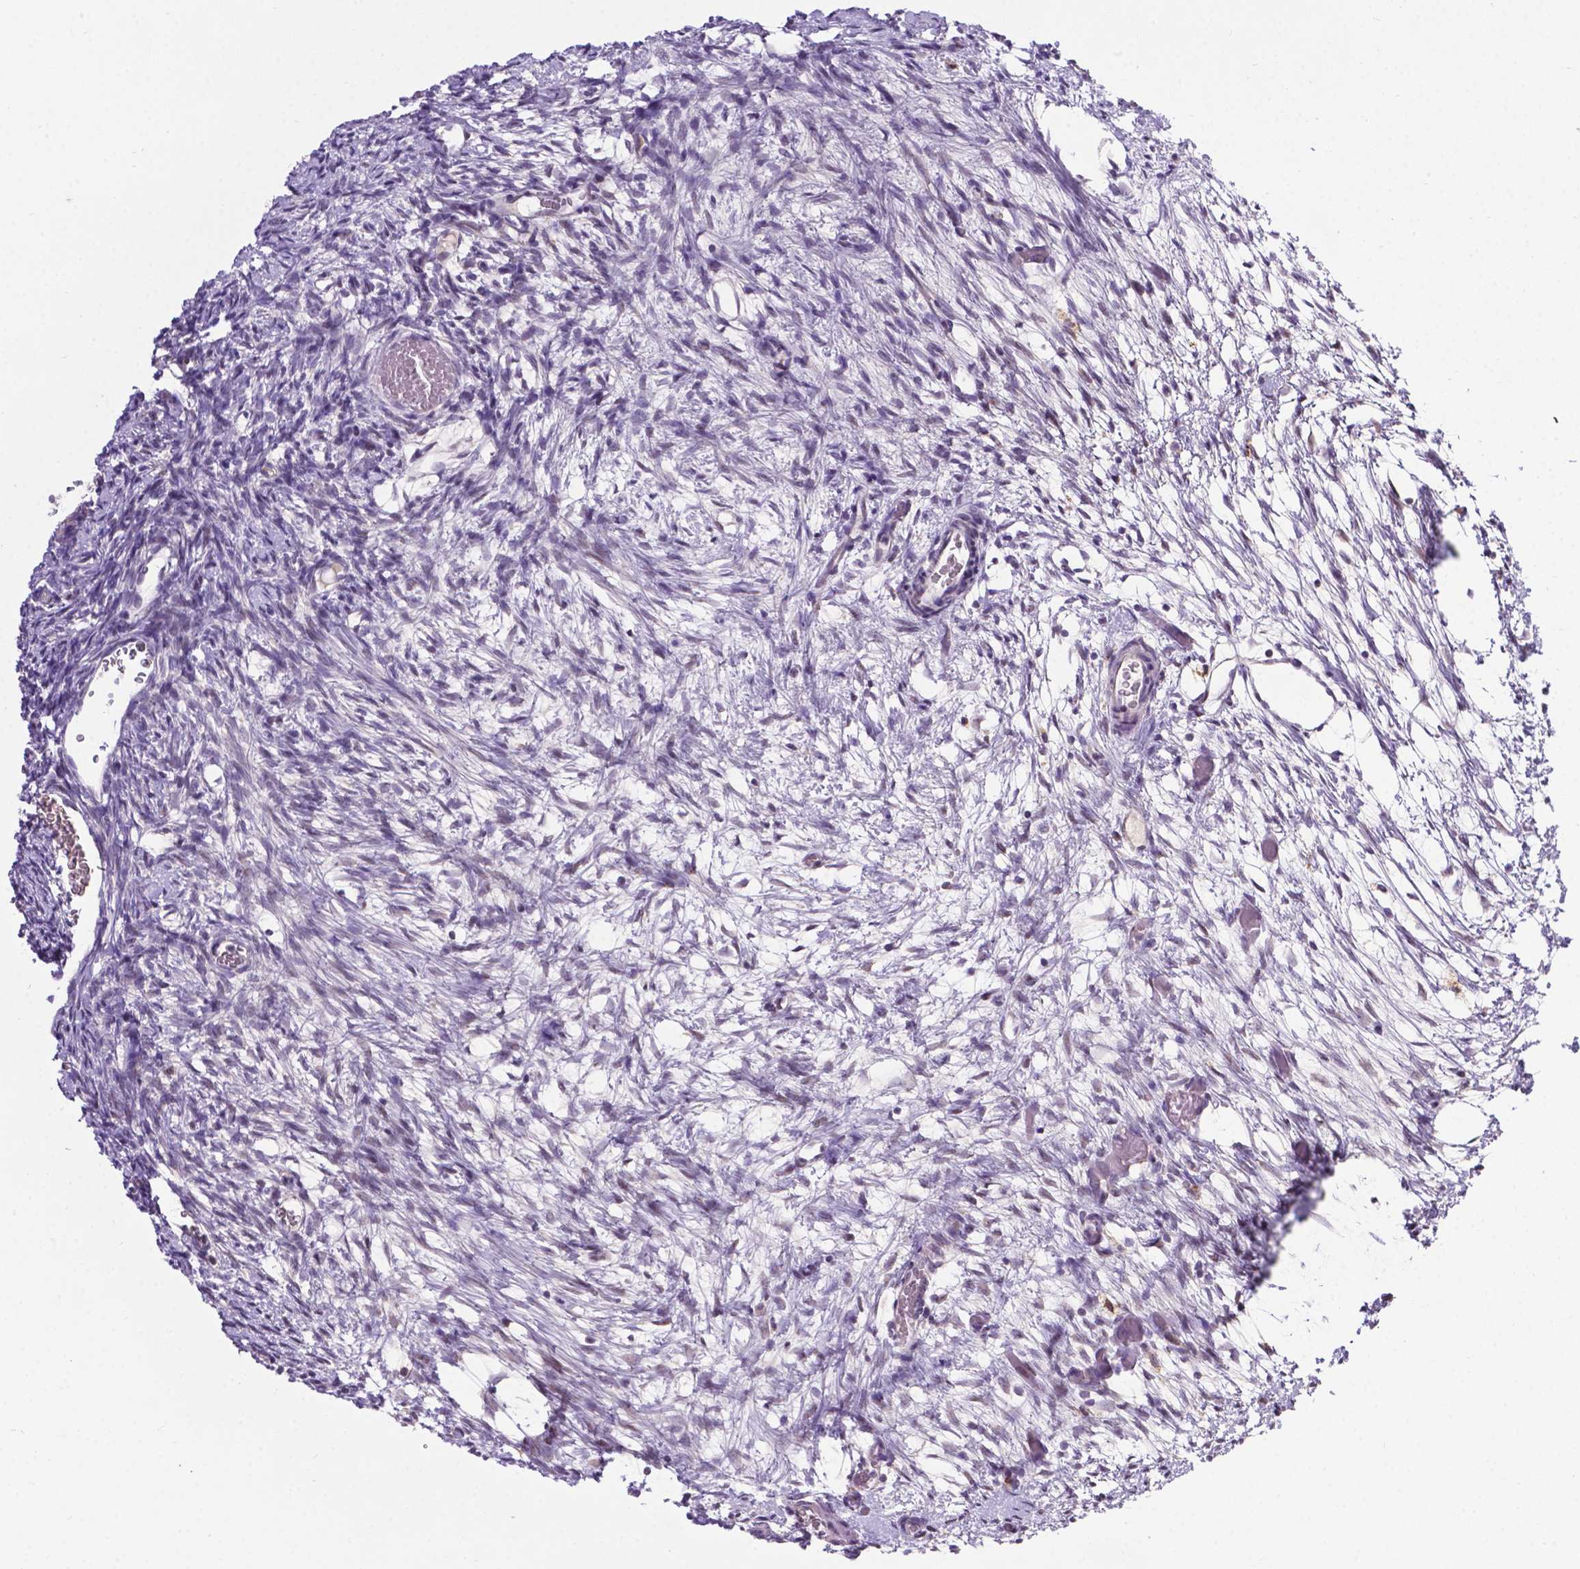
{"staining": {"intensity": "negative", "quantity": "none", "location": "none"}, "tissue": "ovary", "cell_type": "Ovarian stroma cells", "image_type": "normal", "snomed": [{"axis": "morphology", "description": "Normal tissue, NOS"}, {"axis": "topography", "description": "Ovary"}], "caption": "This image is of normal ovary stained with immunohistochemistry to label a protein in brown with the nuclei are counter-stained blue. There is no staining in ovarian stroma cells.", "gene": "SMAD2", "patient": {"sex": "female", "age": 39}}